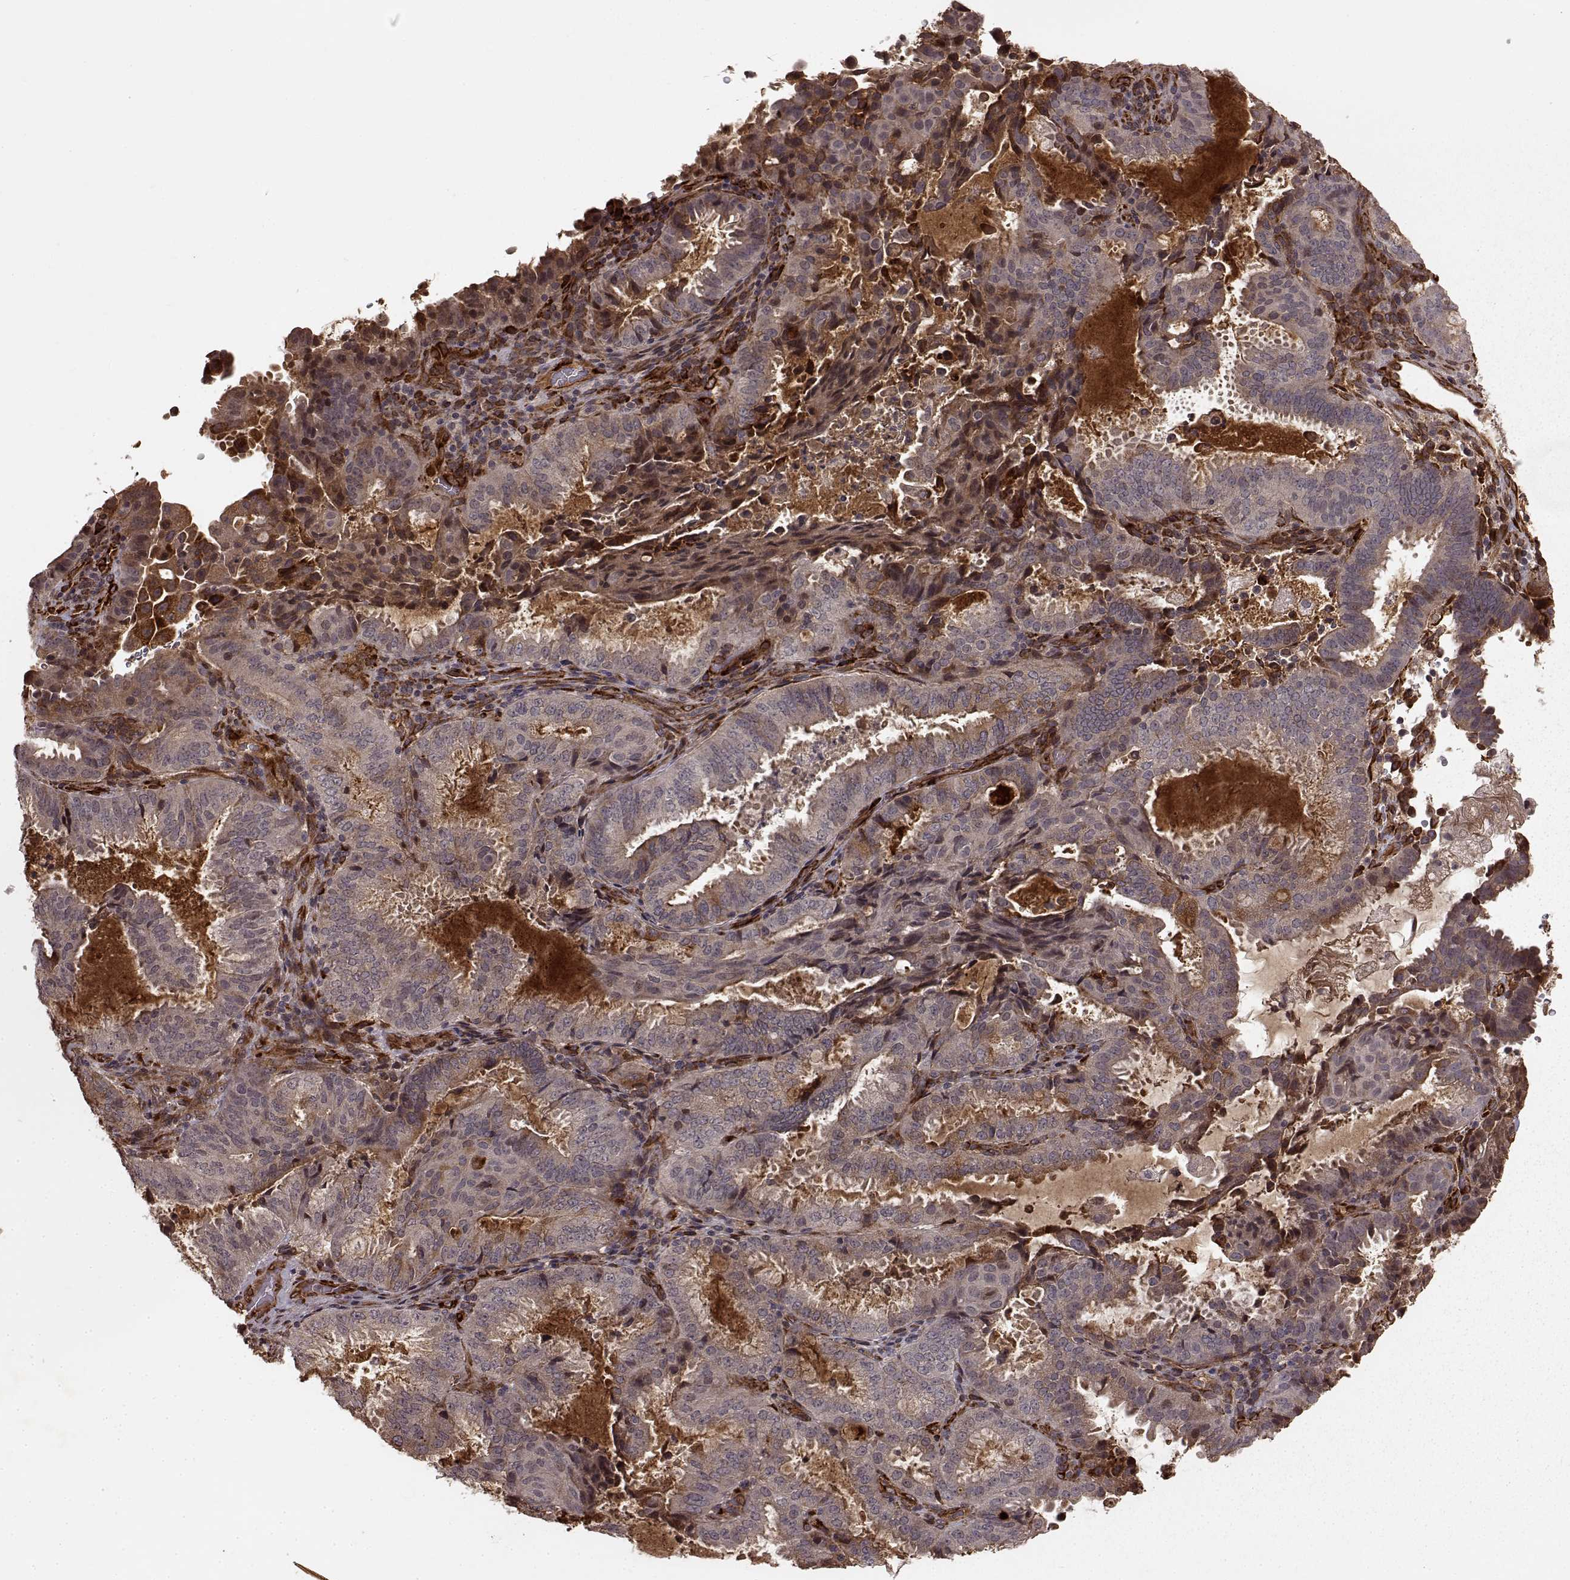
{"staining": {"intensity": "moderate", "quantity": "<25%", "location": "cytoplasmic/membranous"}, "tissue": "ovarian cancer", "cell_type": "Tumor cells", "image_type": "cancer", "snomed": [{"axis": "morphology", "description": "Carcinoma, endometroid"}, {"axis": "topography", "description": "Ovary"}], "caption": "The histopathology image shows staining of ovarian endometroid carcinoma, revealing moderate cytoplasmic/membranous protein expression (brown color) within tumor cells. (DAB (3,3'-diaminobenzidine) IHC with brightfield microscopy, high magnification).", "gene": "FSTL1", "patient": {"sex": "female", "age": 41}}